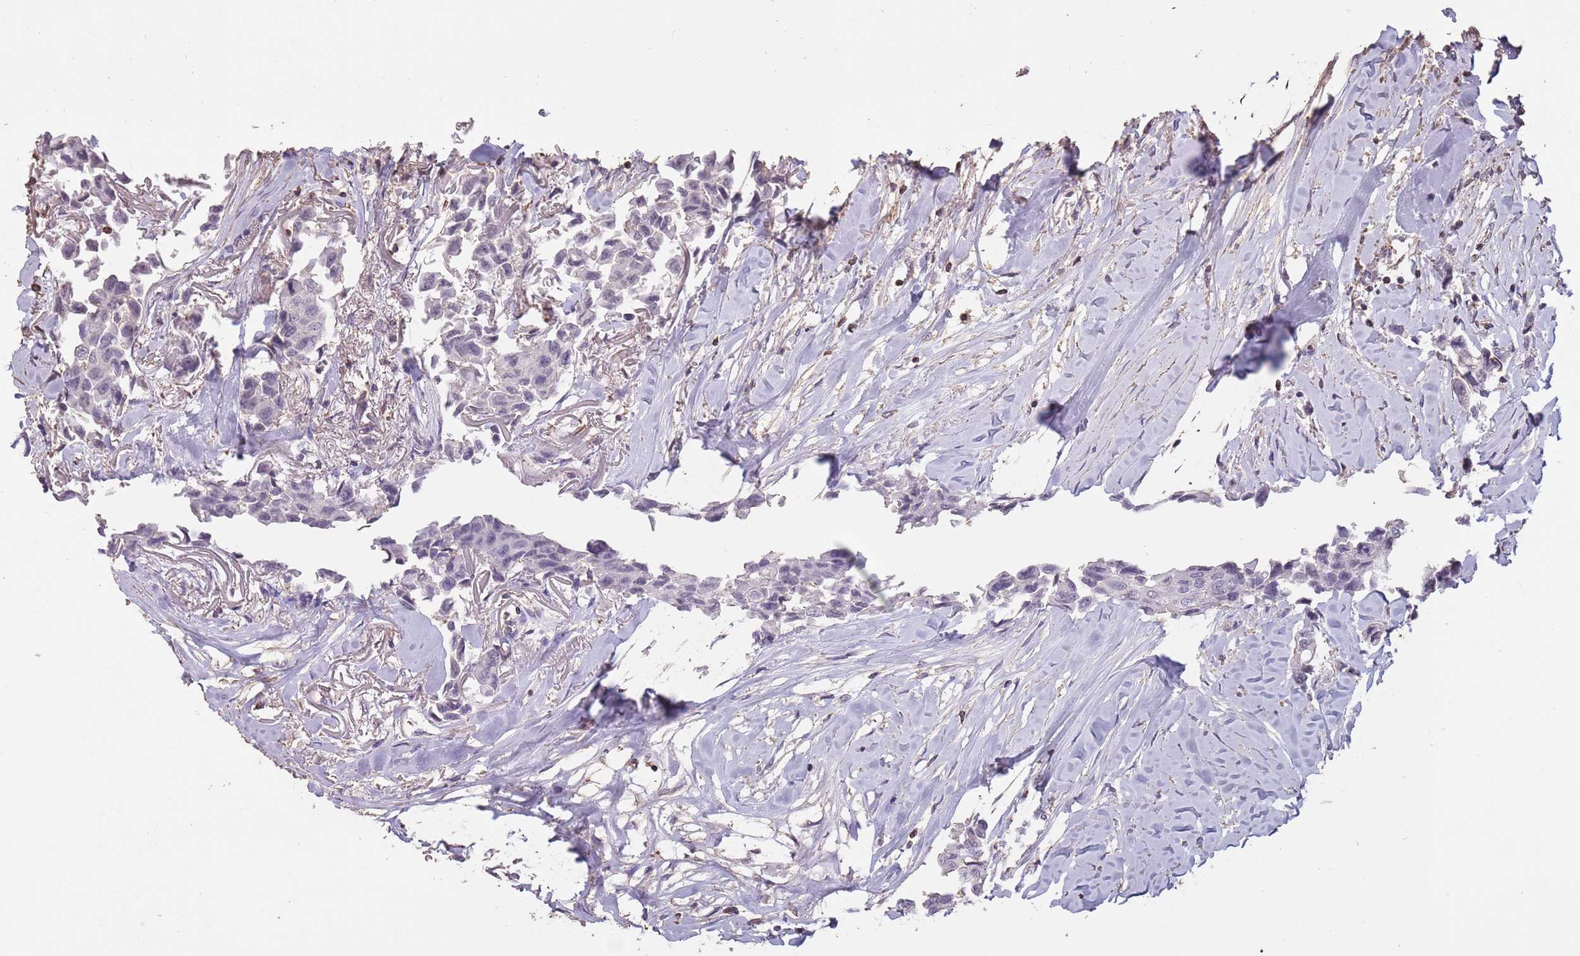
{"staining": {"intensity": "negative", "quantity": "none", "location": "none"}, "tissue": "breast cancer", "cell_type": "Tumor cells", "image_type": "cancer", "snomed": [{"axis": "morphology", "description": "Duct carcinoma"}, {"axis": "topography", "description": "Breast"}], "caption": "Micrograph shows no significant protein positivity in tumor cells of breast intraductal carcinoma.", "gene": "SUN5", "patient": {"sex": "female", "age": 80}}